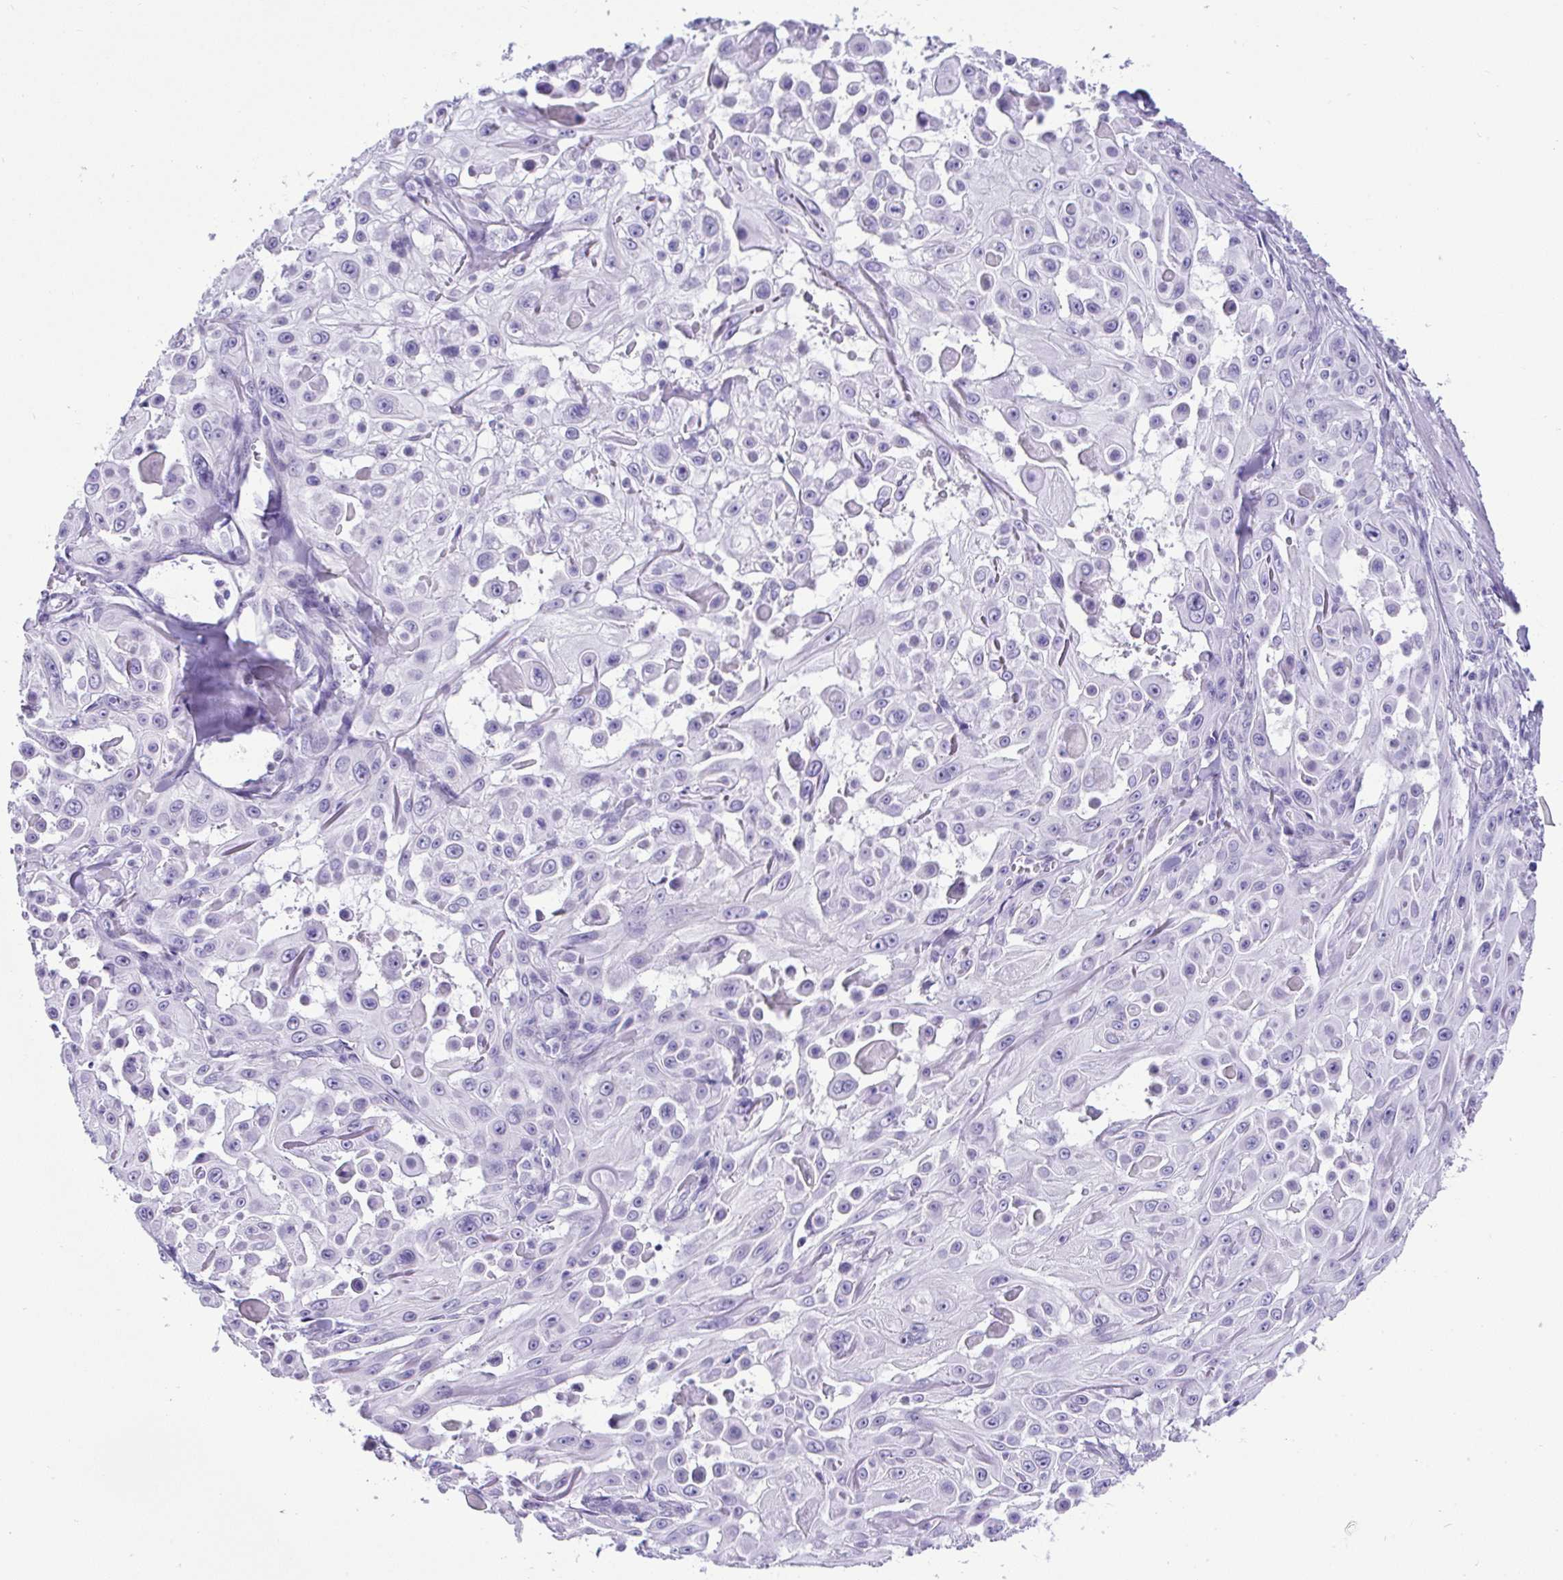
{"staining": {"intensity": "negative", "quantity": "none", "location": "none"}, "tissue": "skin cancer", "cell_type": "Tumor cells", "image_type": "cancer", "snomed": [{"axis": "morphology", "description": "Squamous cell carcinoma, NOS"}, {"axis": "topography", "description": "Skin"}], "caption": "IHC histopathology image of neoplastic tissue: human skin cancer (squamous cell carcinoma) stained with DAB demonstrates no significant protein staining in tumor cells.", "gene": "RNF183", "patient": {"sex": "male", "age": 91}}